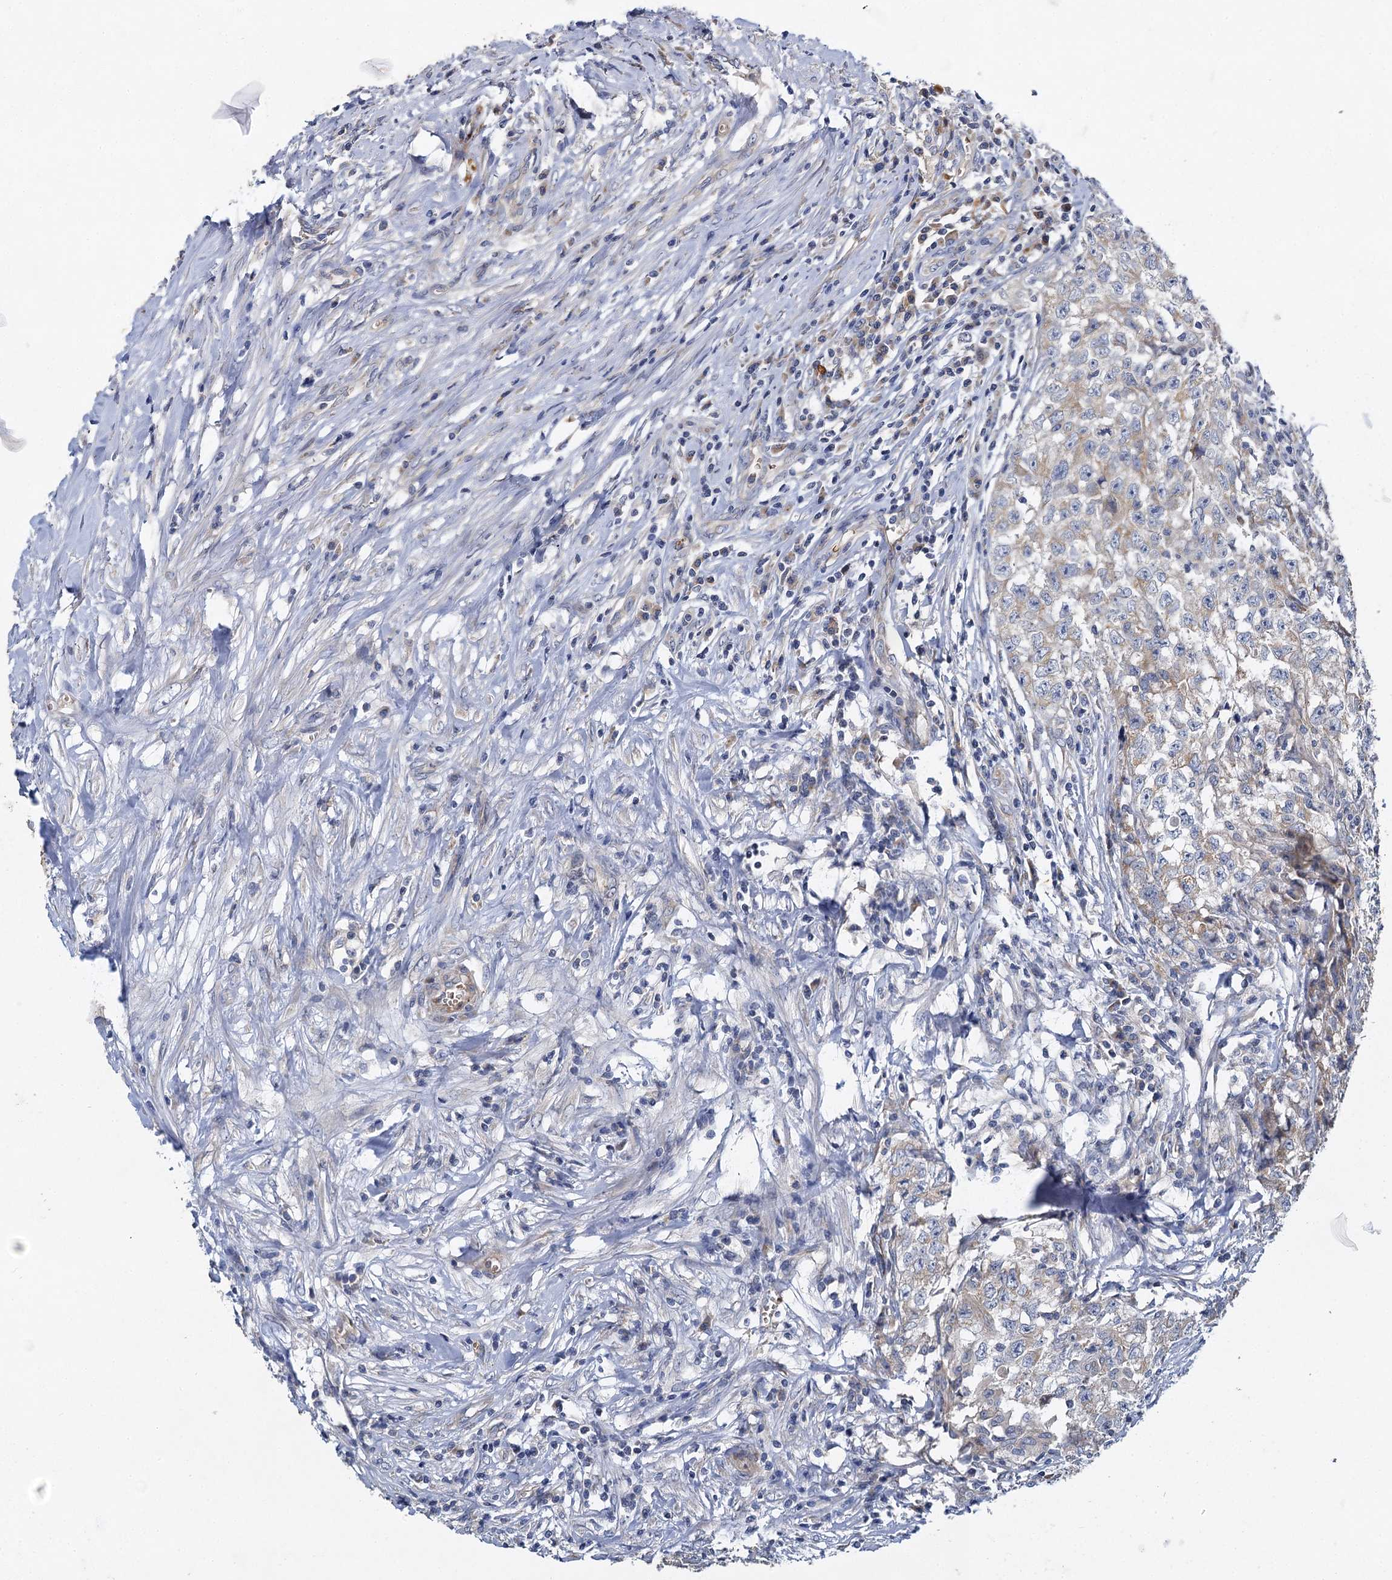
{"staining": {"intensity": "weak", "quantity": "<25%", "location": "cytoplasmic/membranous"}, "tissue": "testis cancer", "cell_type": "Tumor cells", "image_type": "cancer", "snomed": [{"axis": "morphology", "description": "Seminoma, NOS"}, {"axis": "morphology", "description": "Carcinoma, Embryonal, NOS"}, {"axis": "topography", "description": "Testis"}], "caption": "High power microscopy histopathology image of an immunohistochemistry photomicrograph of seminoma (testis), revealing no significant staining in tumor cells. The staining was performed using DAB to visualize the protein expression in brown, while the nuclei were stained in blue with hematoxylin (Magnification: 20x).", "gene": "BCS1L", "patient": {"sex": "male", "age": 43}}